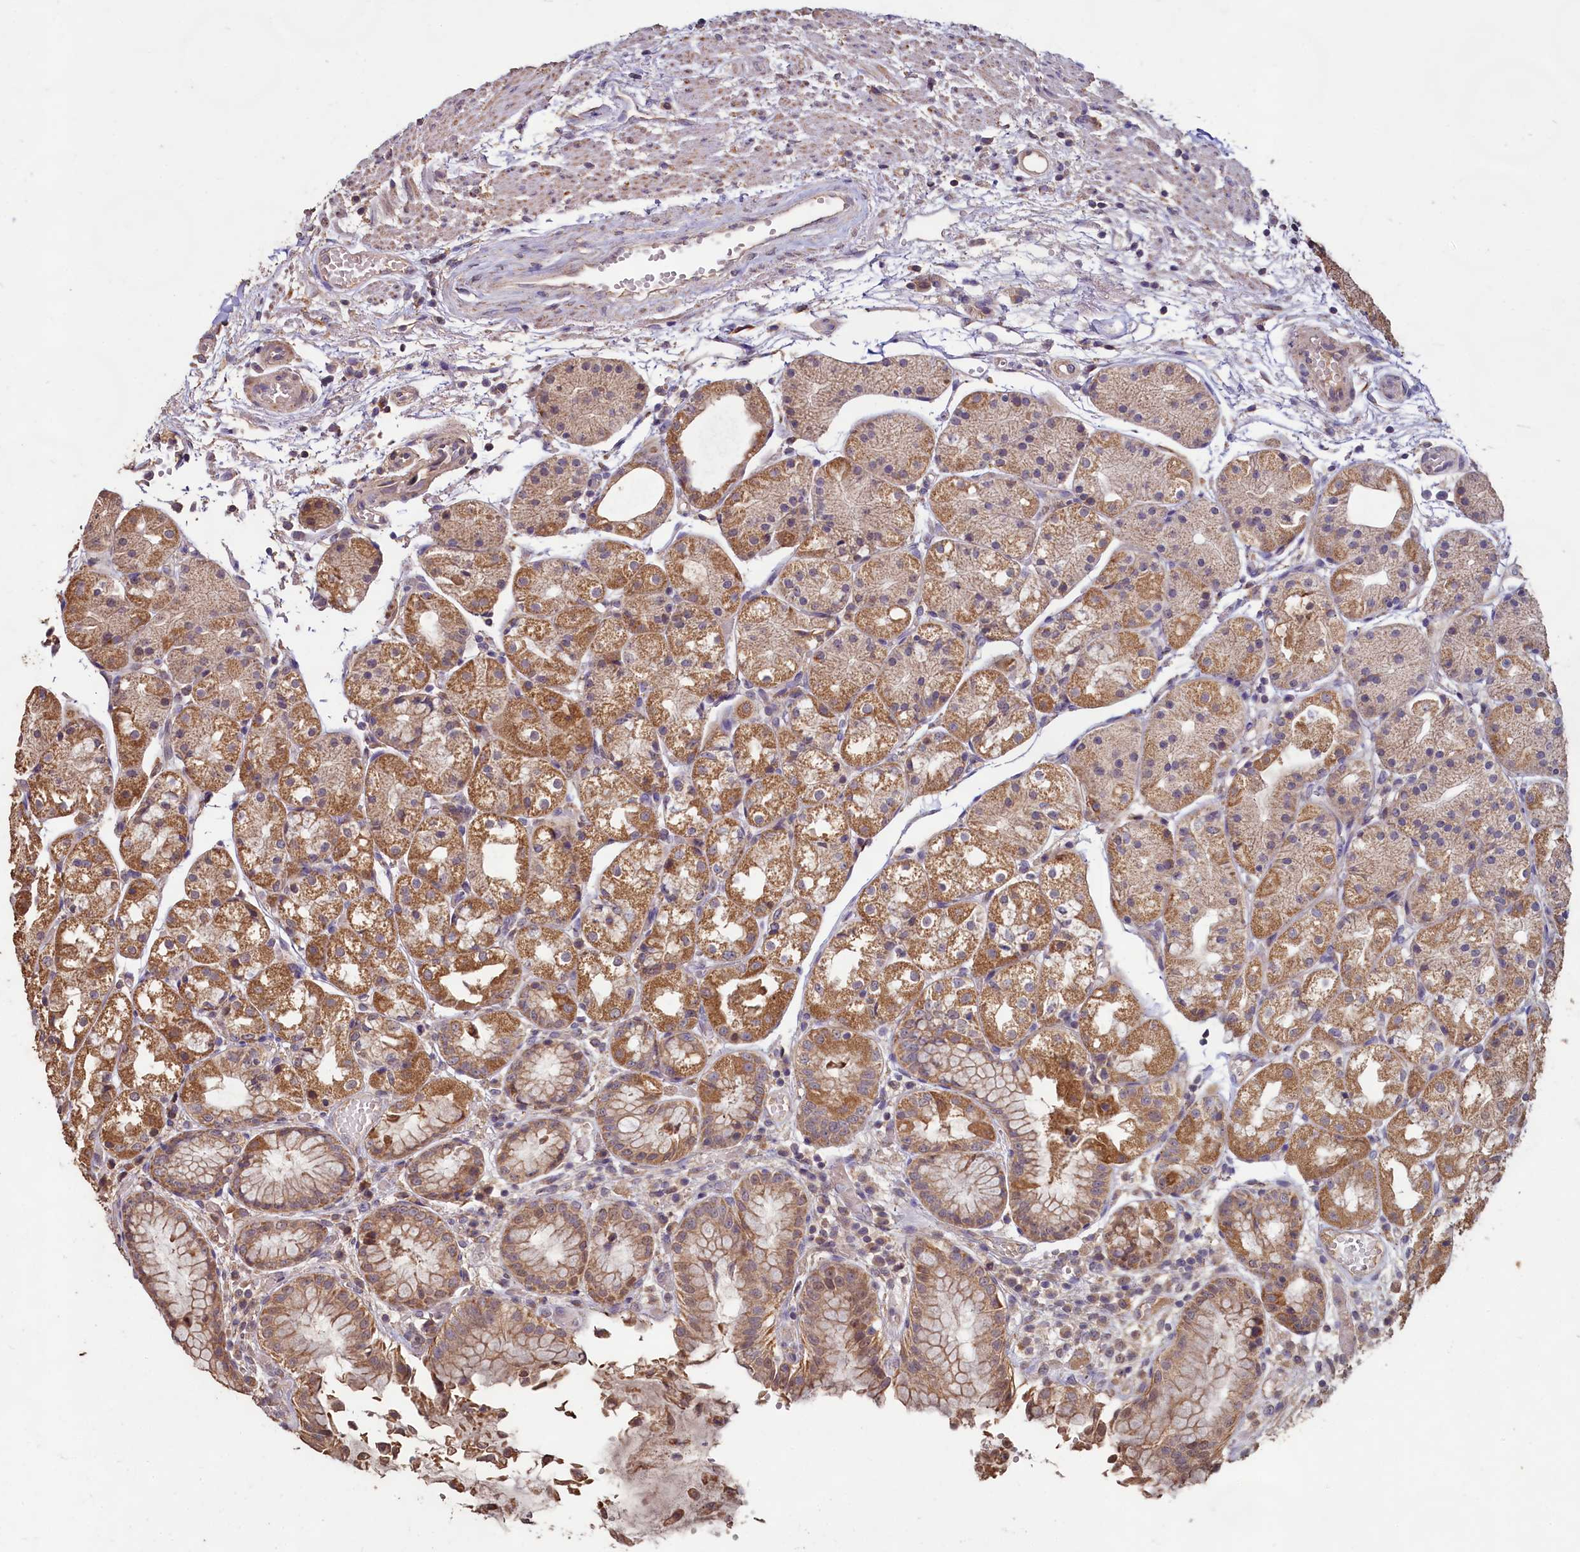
{"staining": {"intensity": "moderate", "quantity": ">75%", "location": "cytoplasmic/membranous"}, "tissue": "stomach", "cell_type": "Glandular cells", "image_type": "normal", "snomed": [{"axis": "morphology", "description": "Normal tissue, NOS"}, {"axis": "topography", "description": "Stomach, upper"}], "caption": "Stomach stained for a protein shows moderate cytoplasmic/membranous positivity in glandular cells. Ihc stains the protein in brown and the nuclei are stained blue.", "gene": "FUNDC1", "patient": {"sex": "male", "age": 72}}